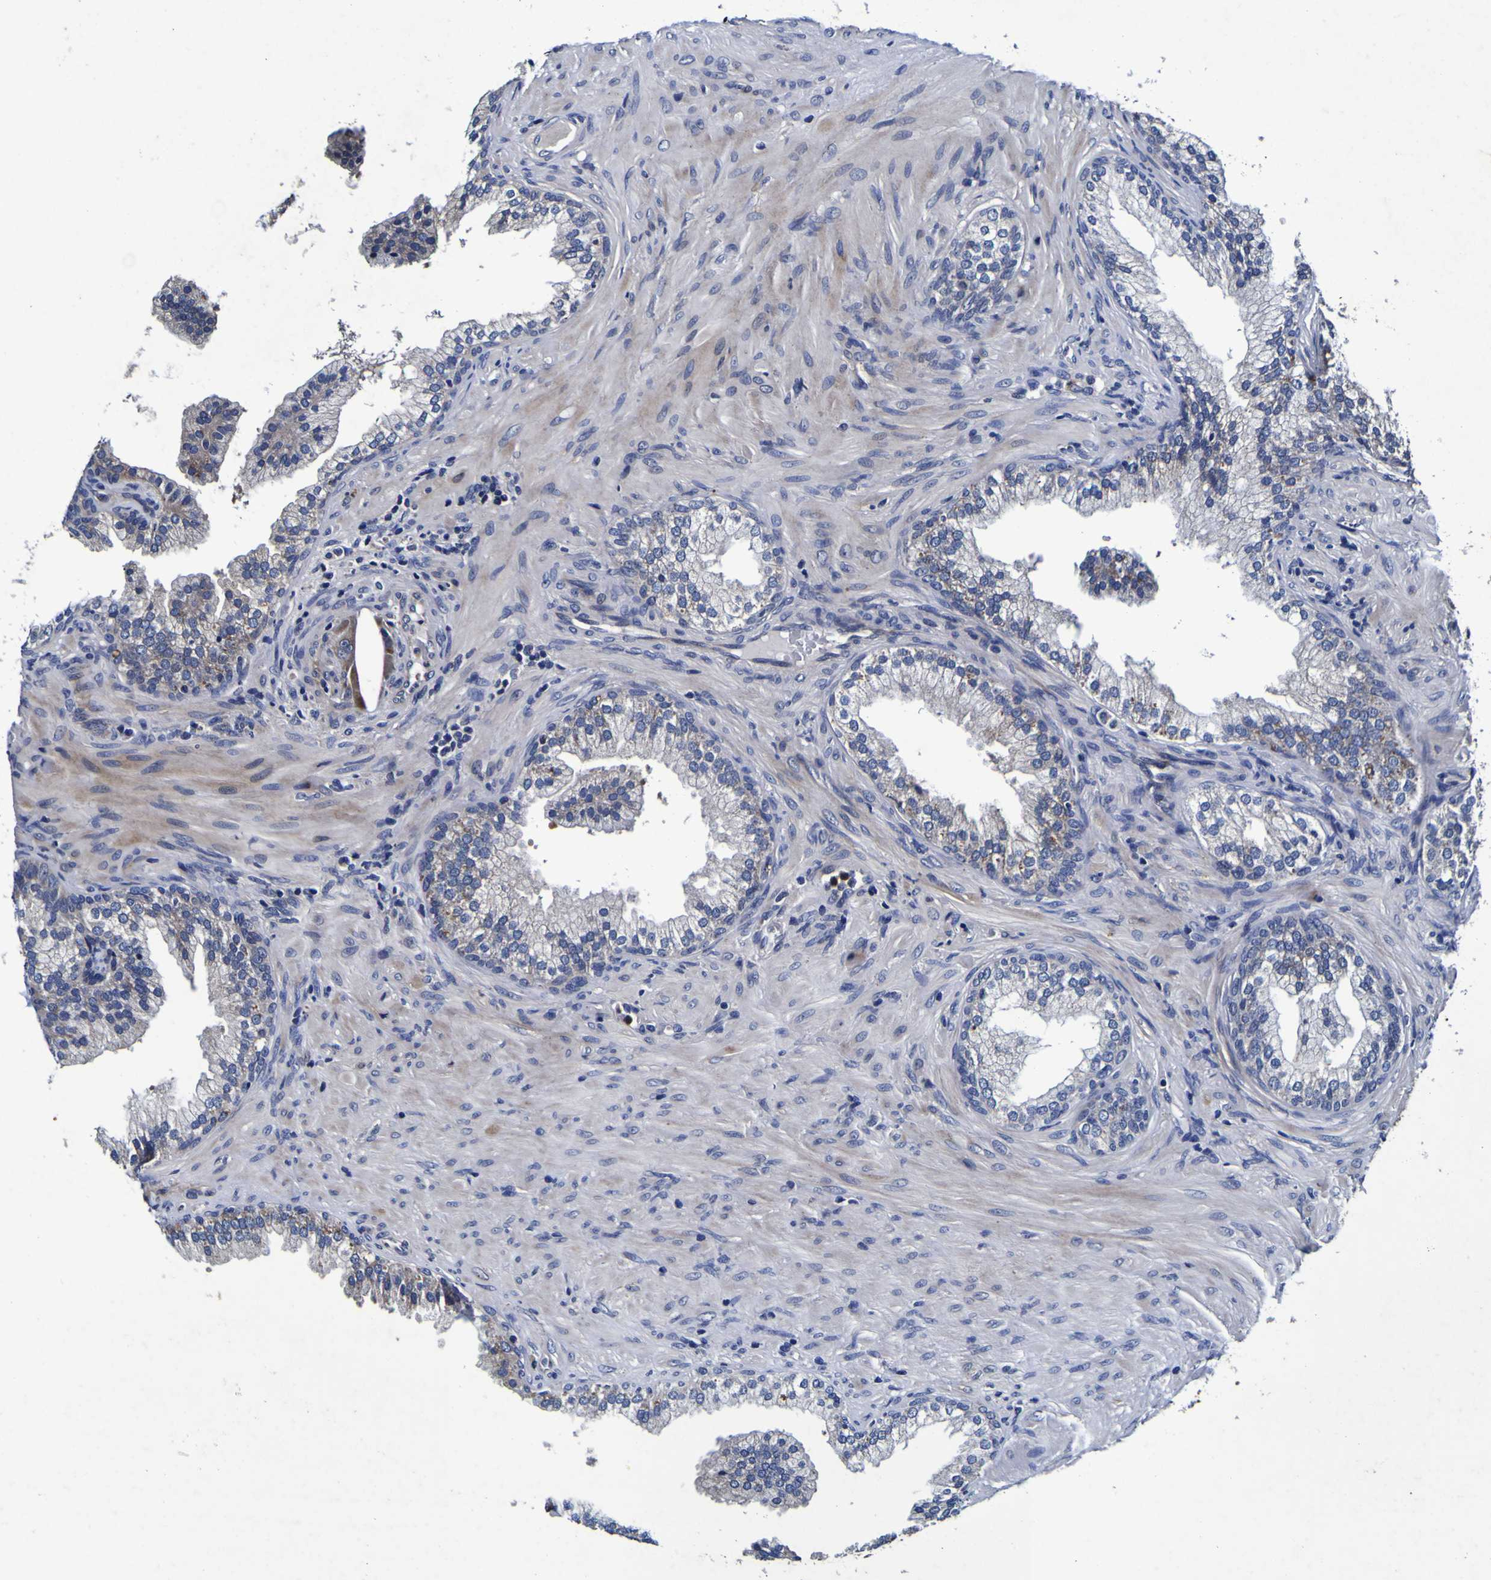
{"staining": {"intensity": "moderate", "quantity": "<25%", "location": "cytoplasmic/membranous"}, "tissue": "prostate", "cell_type": "Glandular cells", "image_type": "normal", "snomed": [{"axis": "morphology", "description": "Normal tissue, NOS"}, {"axis": "topography", "description": "Prostate"}], "caption": "Protein staining reveals moderate cytoplasmic/membranous positivity in approximately <25% of glandular cells in unremarkable prostate. (DAB = brown stain, brightfield microscopy at high magnification).", "gene": "PANK4", "patient": {"sex": "male", "age": 76}}